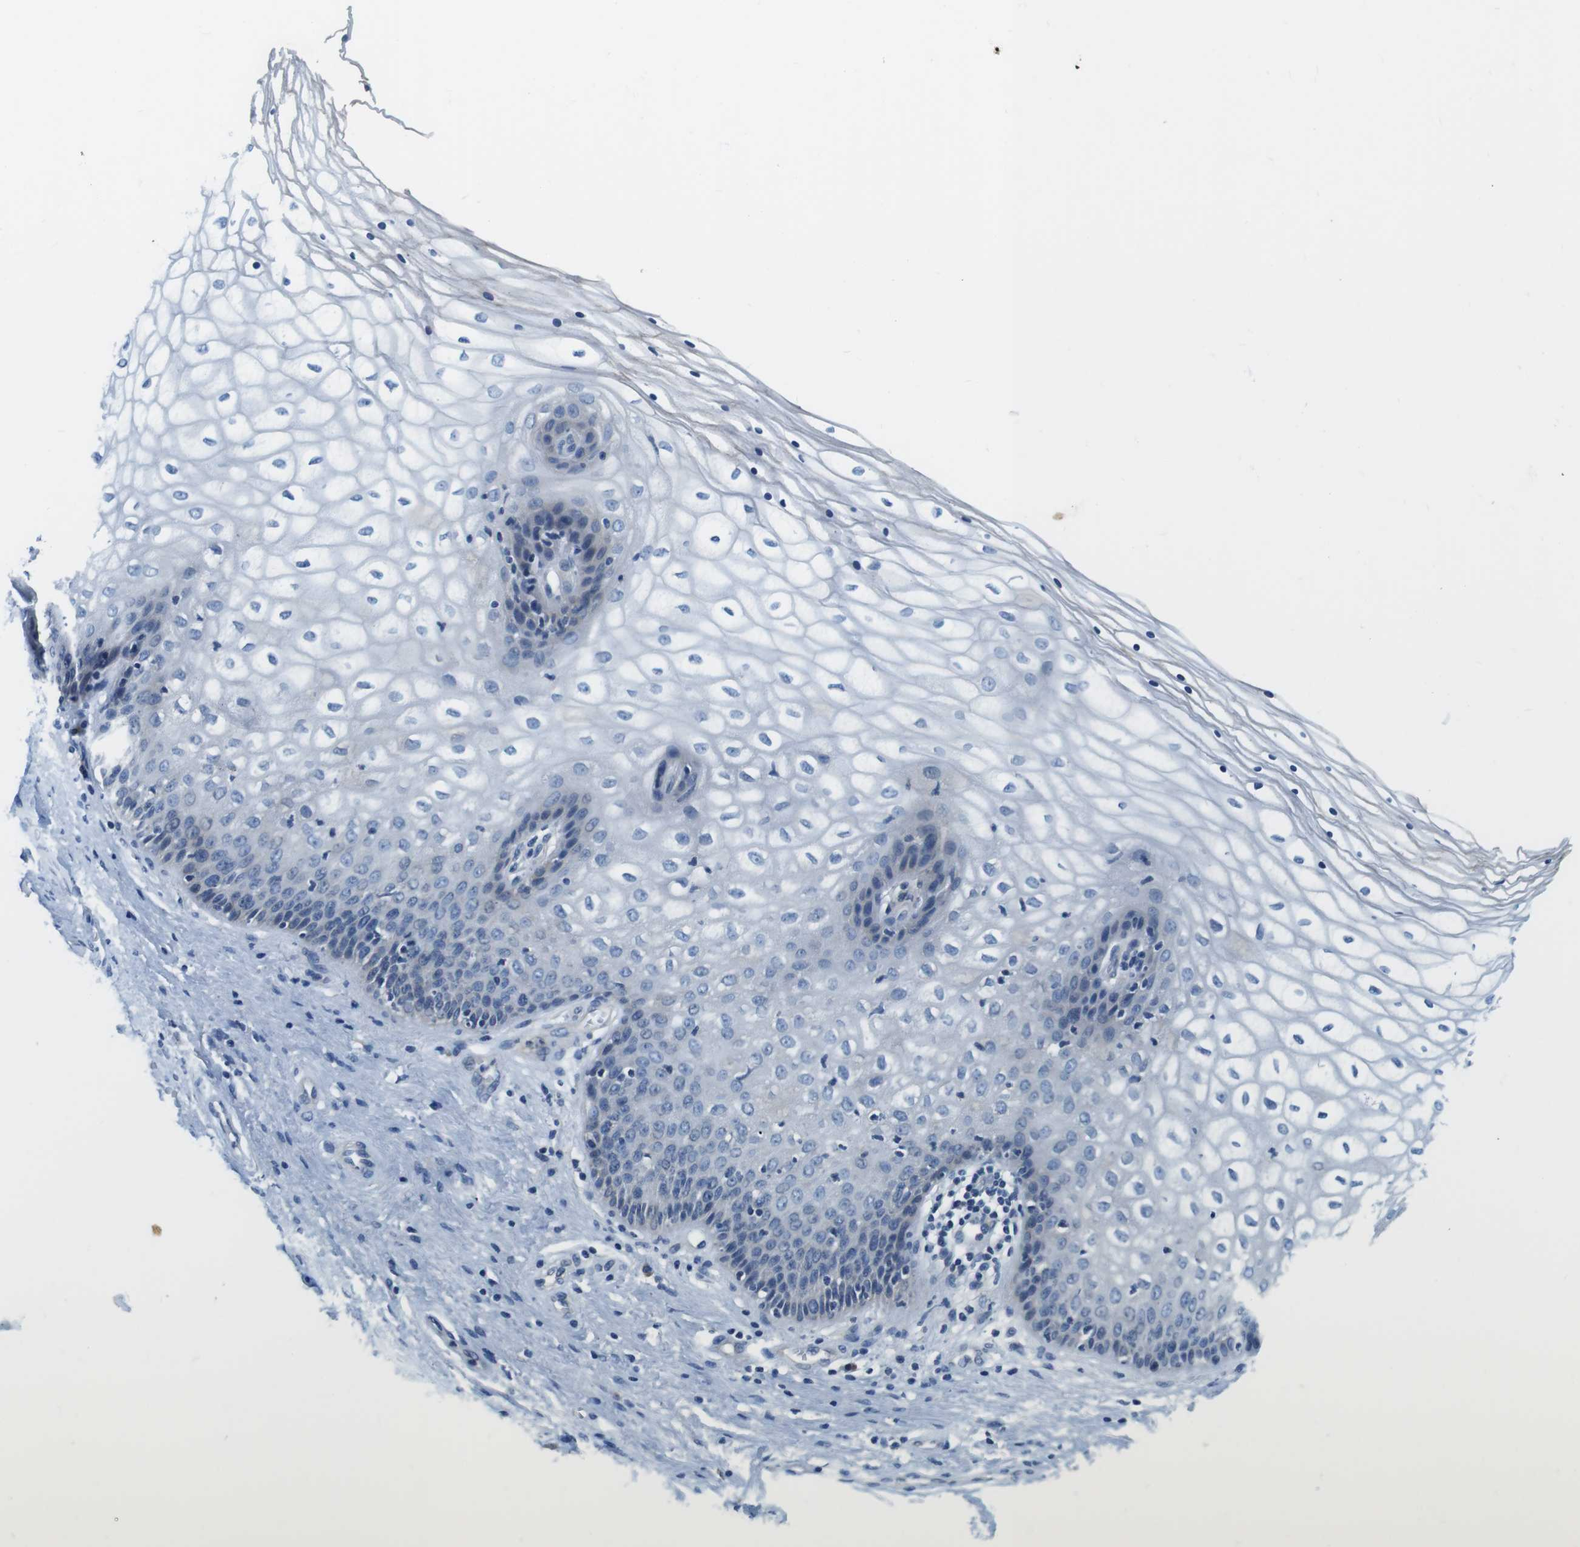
{"staining": {"intensity": "negative", "quantity": "none", "location": "none"}, "tissue": "vagina", "cell_type": "Squamous epithelial cells", "image_type": "normal", "snomed": [{"axis": "morphology", "description": "Normal tissue, NOS"}, {"axis": "topography", "description": "Vagina"}], "caption": "This histopathology image is of normal vagina stained with IHC to label a protein in brown with the nuclei are counter-stained blue. There is no positivity in squamous epithelial cells.", "gene": "DENND4C", "patient": {"sex": "female", "age": 34}}